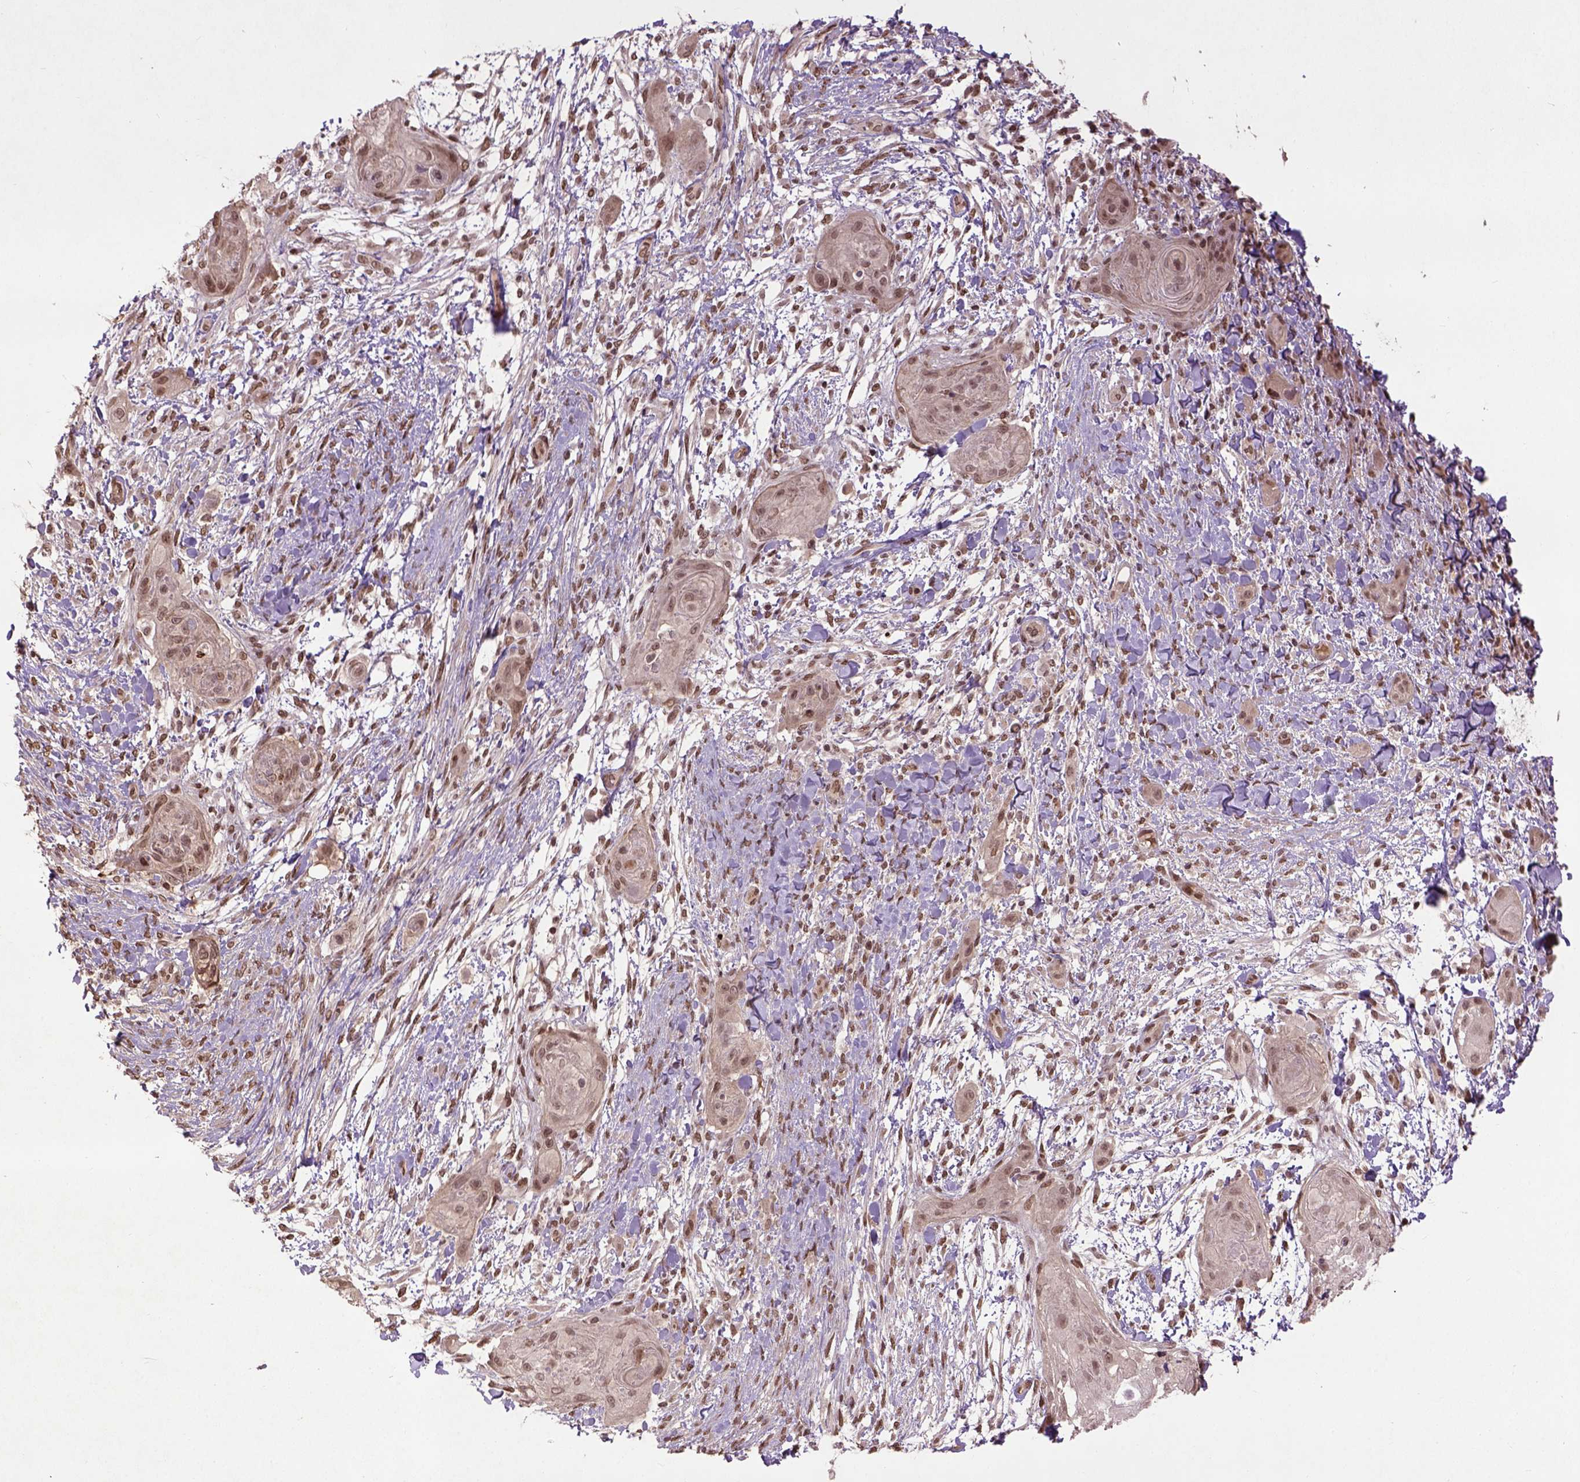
{"staining": {"intensity": "moderate", "quantity": ">75%", "location": "nuclear"}, "tissue": "skin cancer", "cell_type": "Tumor cells", "image_type": "cancer", "snomed": [{"axis": "morphology", "description": "Squamous cell carcinoma, NOS"}, {"axis": "topography", "description": "Skin"}], "caption": "Tumor cells demonstrate medium levels of moderate nuclear positivity in approximately >75% of cells in skin cancer (squamous cell carcinoma). The protein of interest is shown in brown color, while the nuclei are stained blue.", "gene": "BANF1", "patient": {"sex": "male", "age": 62}}